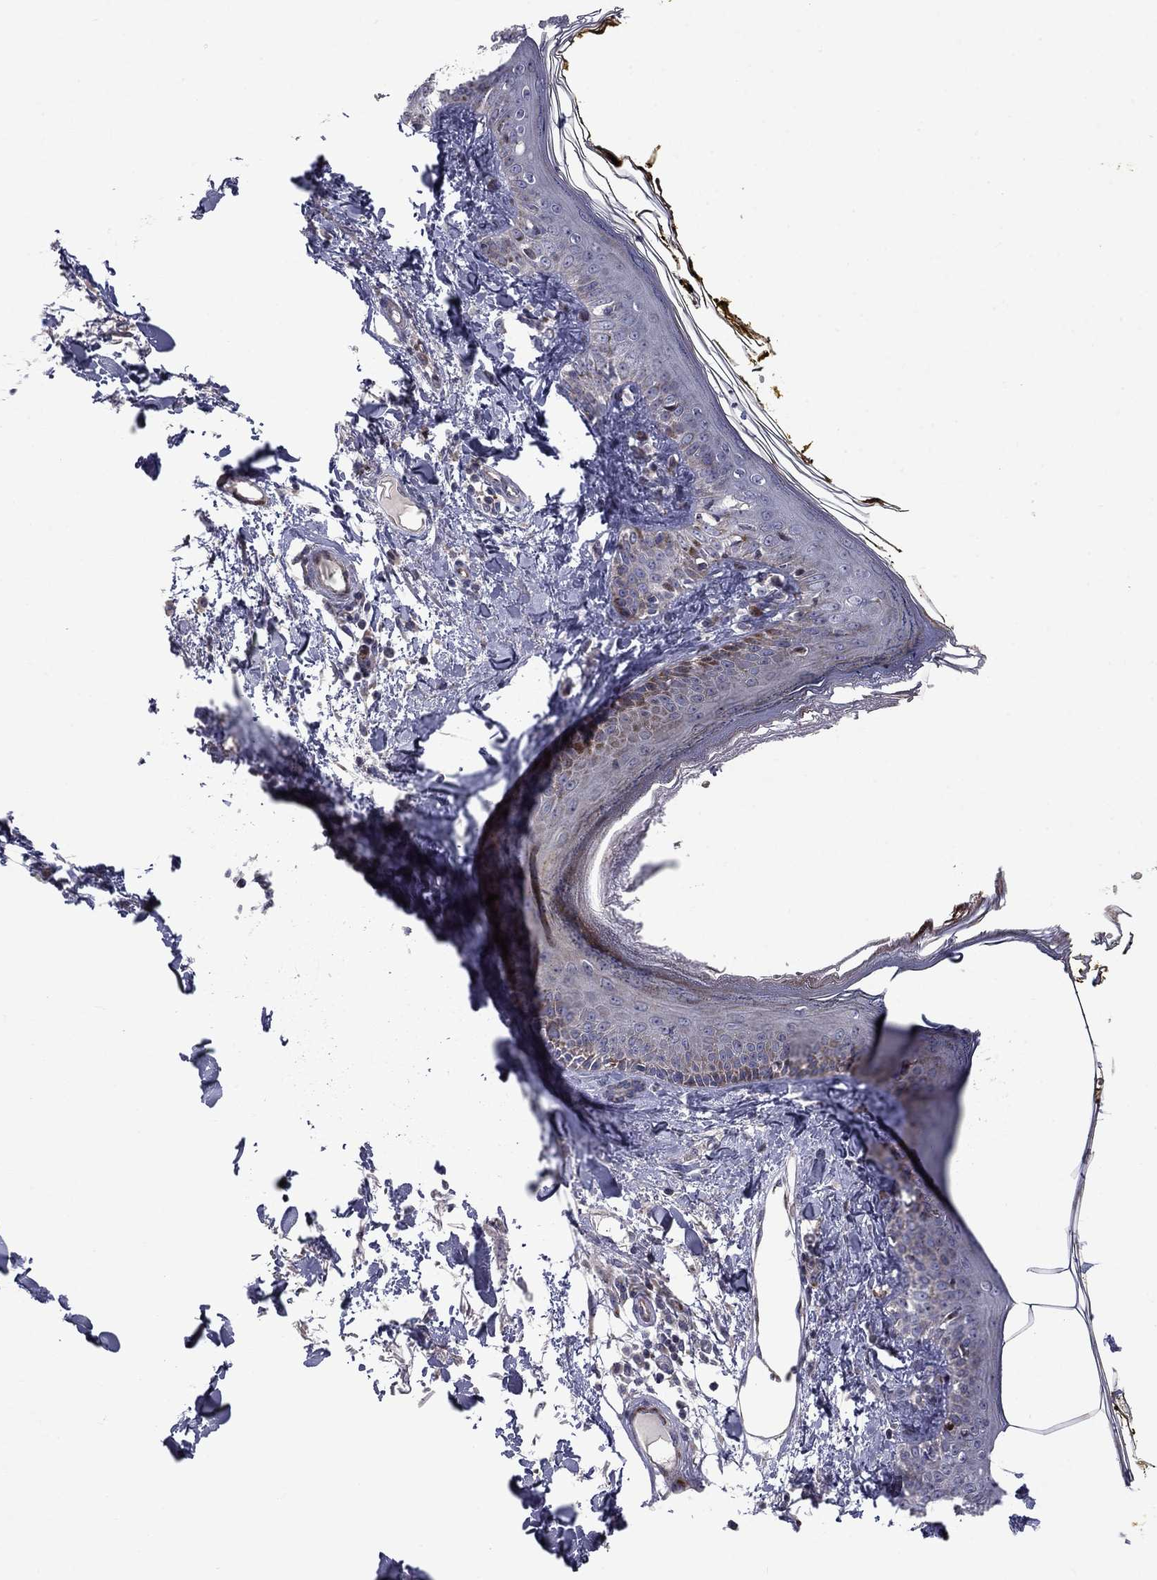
{"staining": {"intensity": "negative", "quantity": "none", "location": "none"}, "tissue": "skin", "cell_type": "Fibroblasts", "image_type": "normal", "snomed": [{"axis": "morphology", "description": "Normal tissue, NOS"}, {"axis": "topography", "description": "Skin"}], "caption": "This is a histopathology image of immunohistochemistry staining of unremarkable skin, which shows no expression in fibroblasts. (DAB (3,3'-diaminobenzidine) IHC with hematoxylin counter stain).", "gene": "MIOS", "patient": {"sex": "male", "age": 76}}